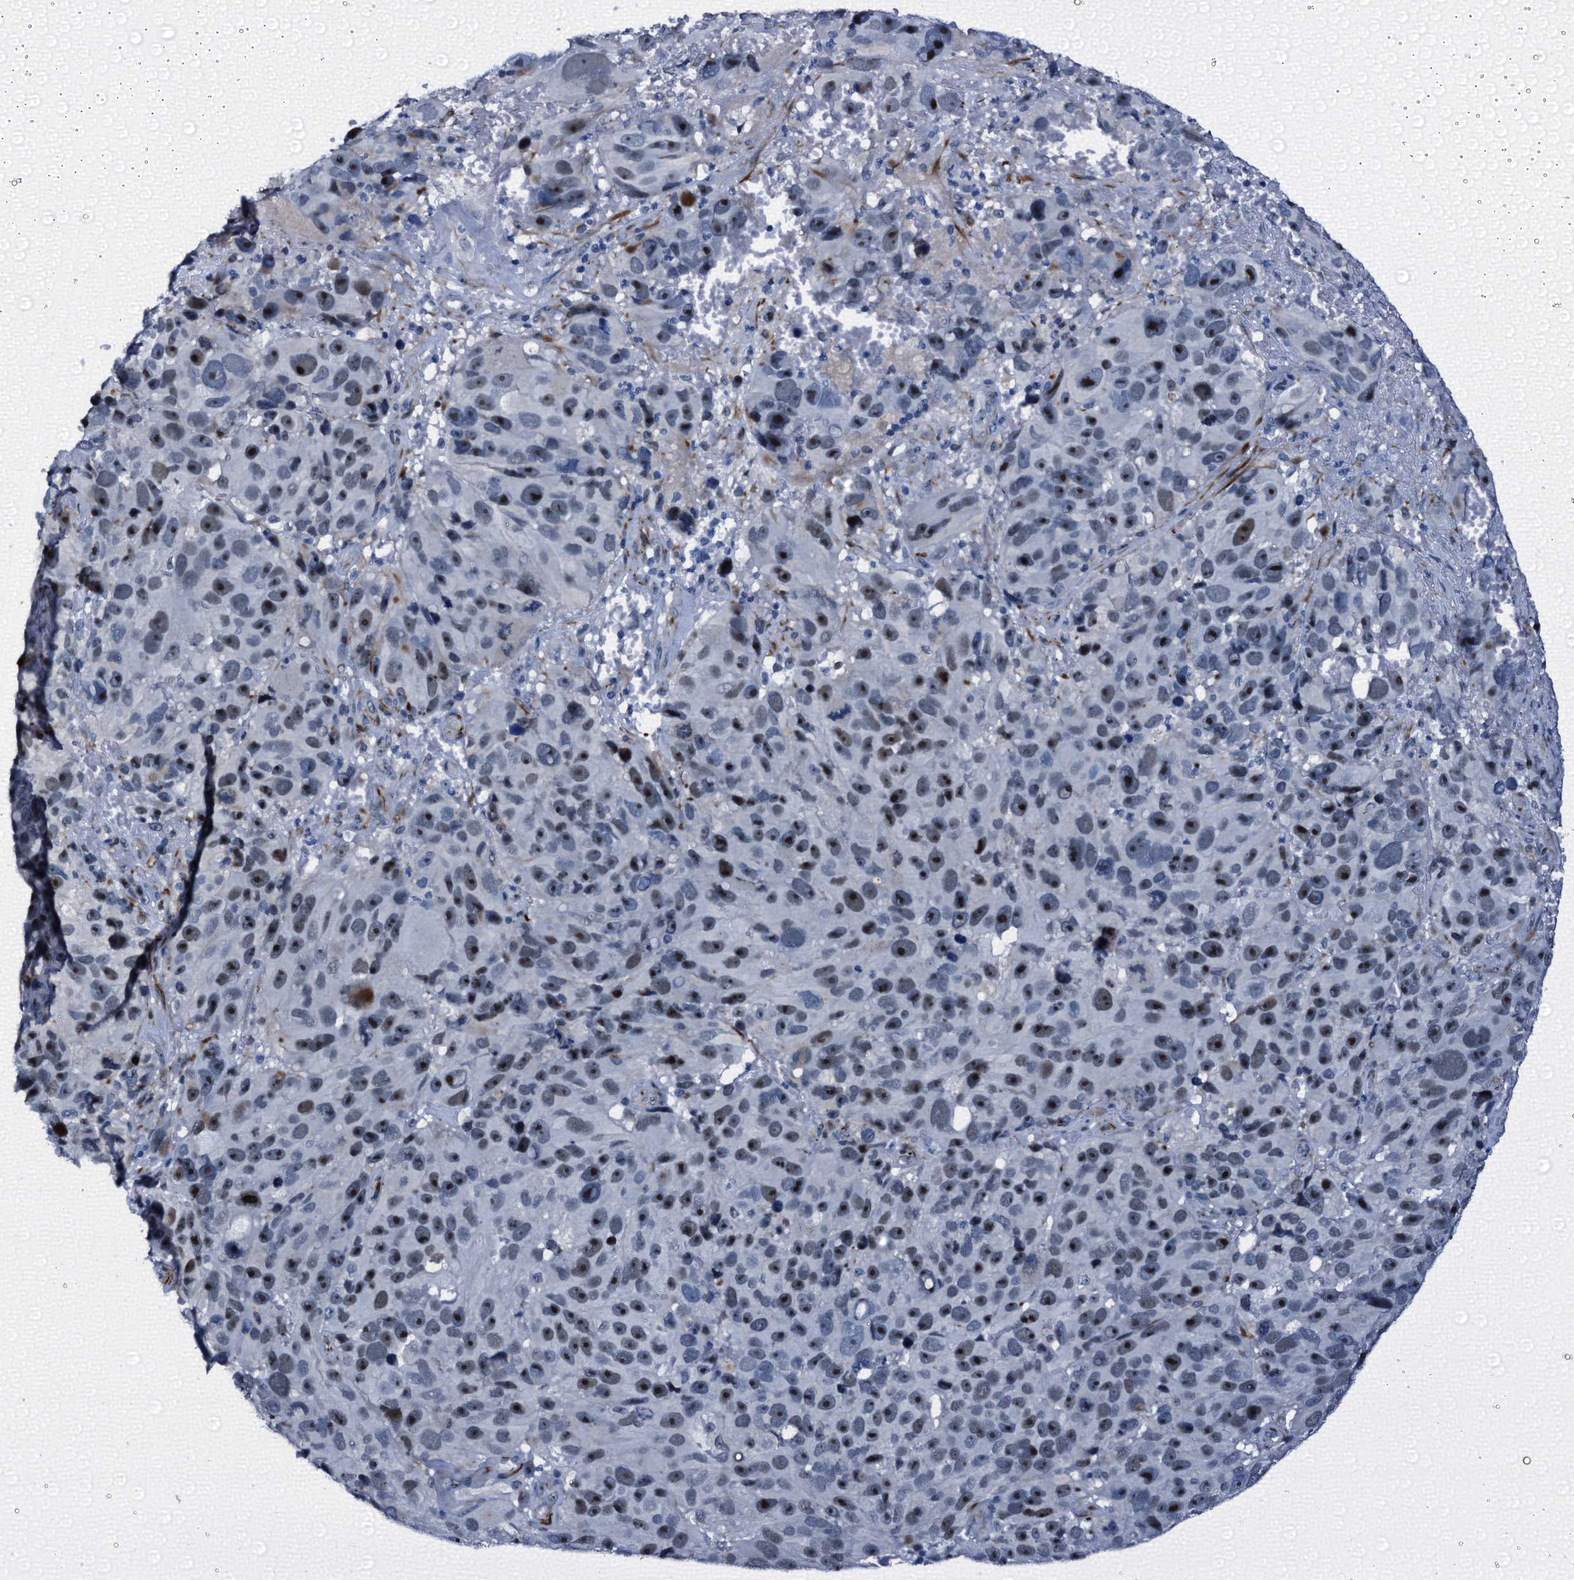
{"staining": {"intensity": "moderate", "quantity": ">75%", "location": "nuclear"}, "tissue": "melanoma", "cell_type": "Tumor cells", "image_type": "cancer", "snomed": [{"axis": "morphology", "description": "Malignant melanoma, NOS"}, {"axis": "topography", "description": "Skin"}], "caption": "Malignant melanoma stained for a protein (brown) reveals moderate nuclear positive expression in about >75% of tumor cells.", "gene": "EMG1", "patient": {"sex": "male", "age": 84}}